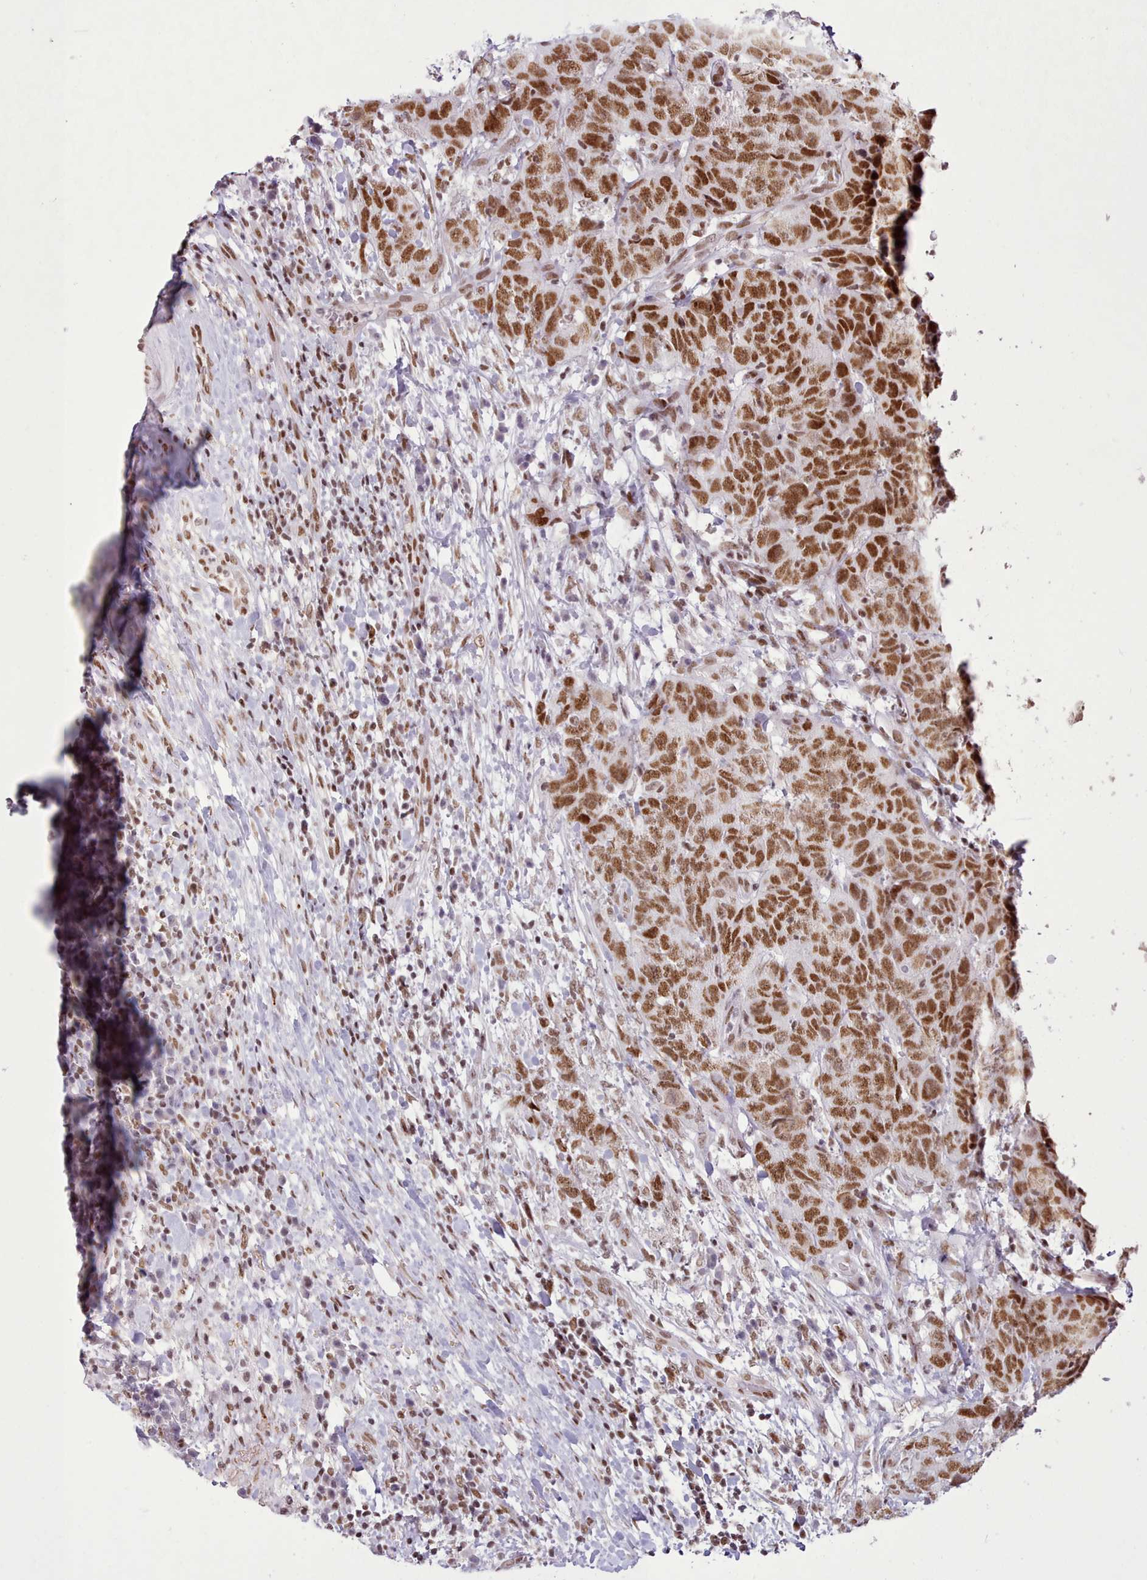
{"staining": {"intensity": "strong", "quantity": "25%-75%", "location": "nuclear"}, "tissue": "head and neck cancer", "cell_type": "Tumor cells", "image_type": "cancer", "snomed": [{"axis": "morphology", "description": "Normal tissue, NOS"}, {"axis": "morphology", "description": "Squamous cell carcinoma, NOS"}, {"axis": "topography", "description": "Skeletal muscle"}, {"axis": "topography", "description": "Vascular tissue"}, {"axis": "topography", "description": "Peripheral nerve tissue"}, {"axis": "topography", "description": "Head-Neck"}], "caption": "Protein staining of head and neck cancer tissue shows strong nuclear positivity in about 25%-75% of tumor cells.", "gene": "TAF15", "patient": {"sex": "male", "age": 66}}